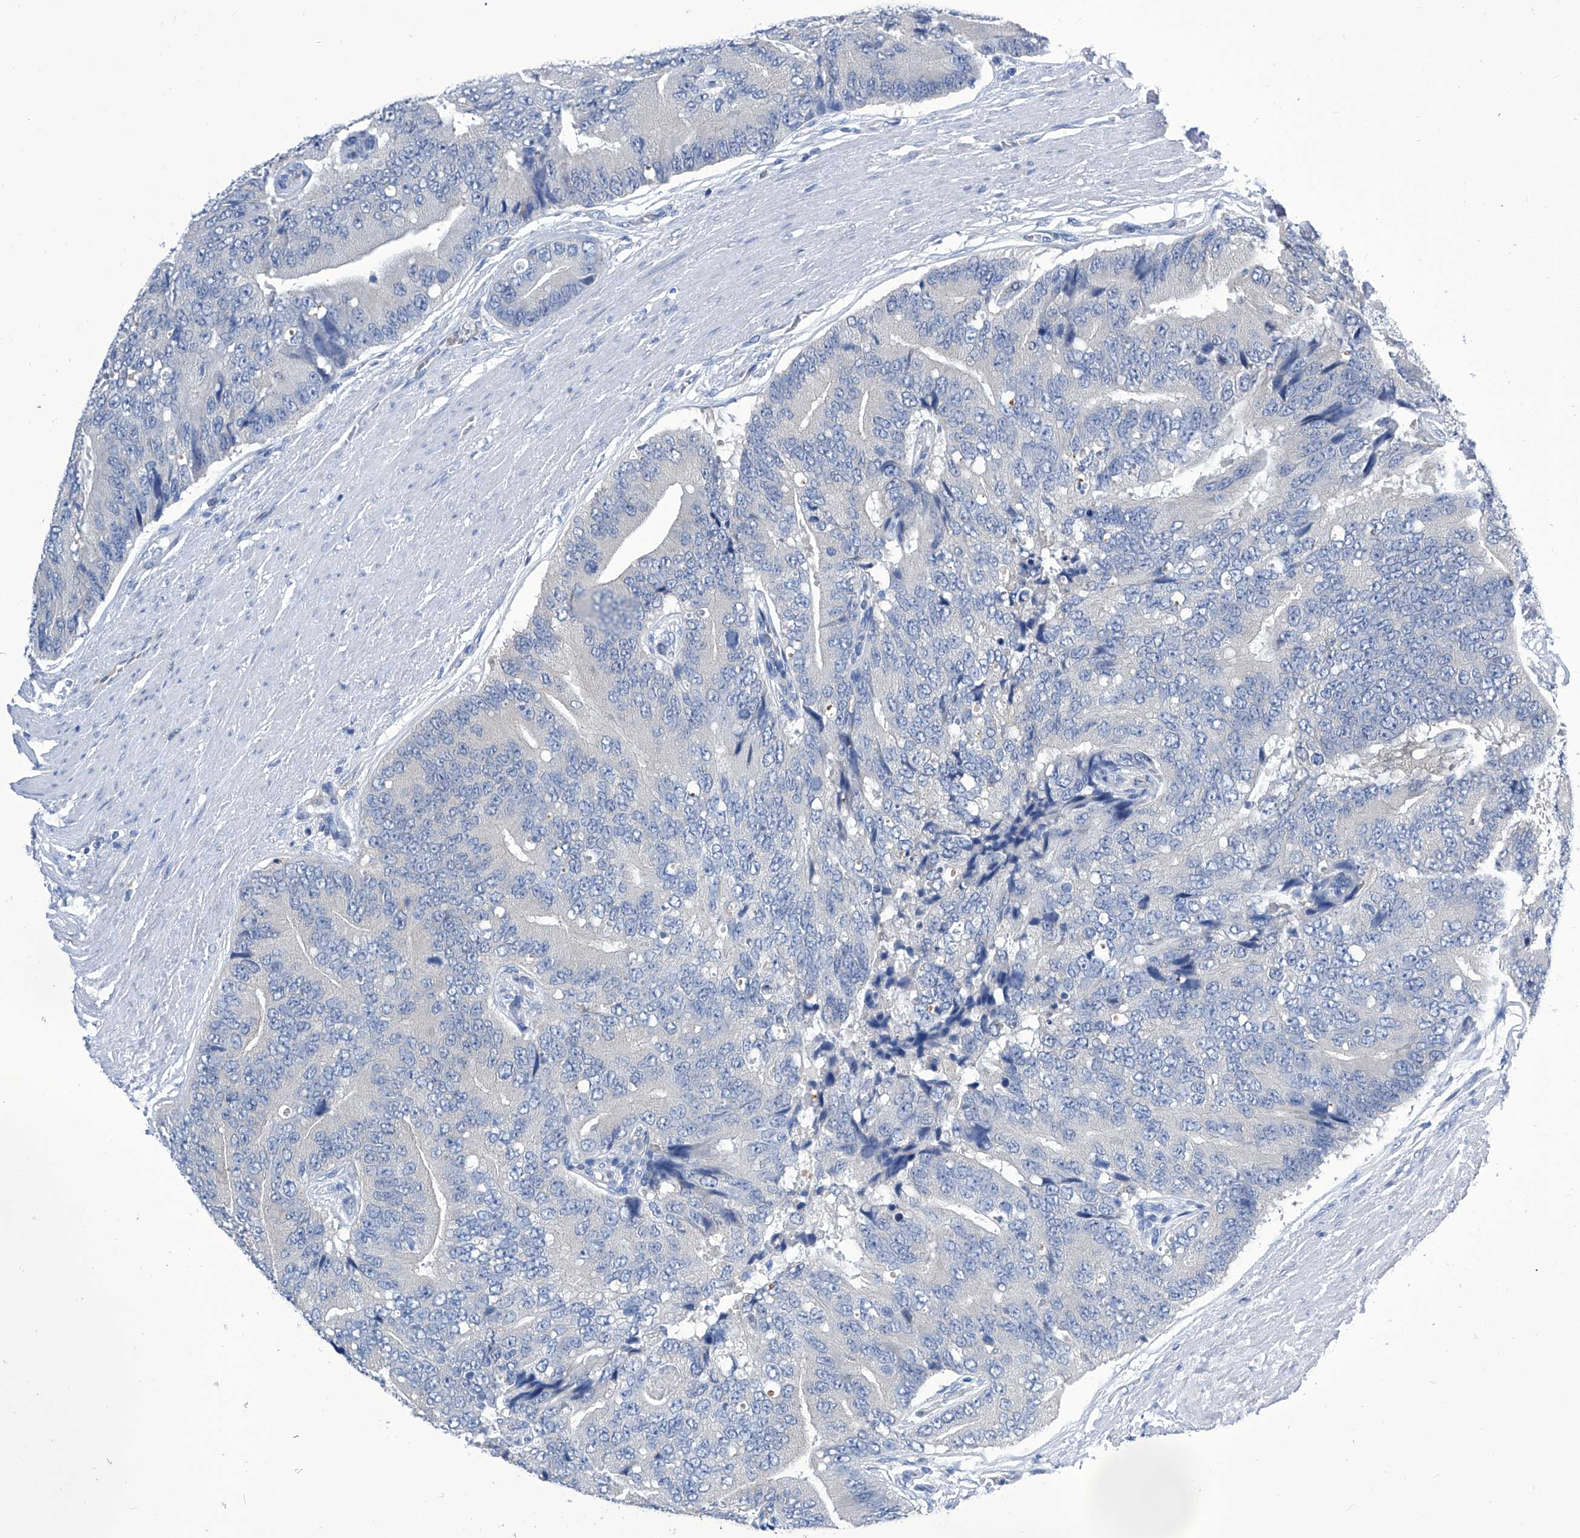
{"staining": {"intensity": "negative", "quantity": "none", "location": "none"}, "tissue": "prostate cancer", "cell_type": "Tumor cells", "image_type": "cancer", "snomed": [{"axis": "morphology", "description": "Adenocarcinoma, High grade"}, {"axis": "topography", "description": "Prostate"}], "caption": "Tumor cells show no significant expression in prostate adenocarcinoma (high-grade).", "gene": "IMPA2", "patient": {"sex": "male", "age": 70}}